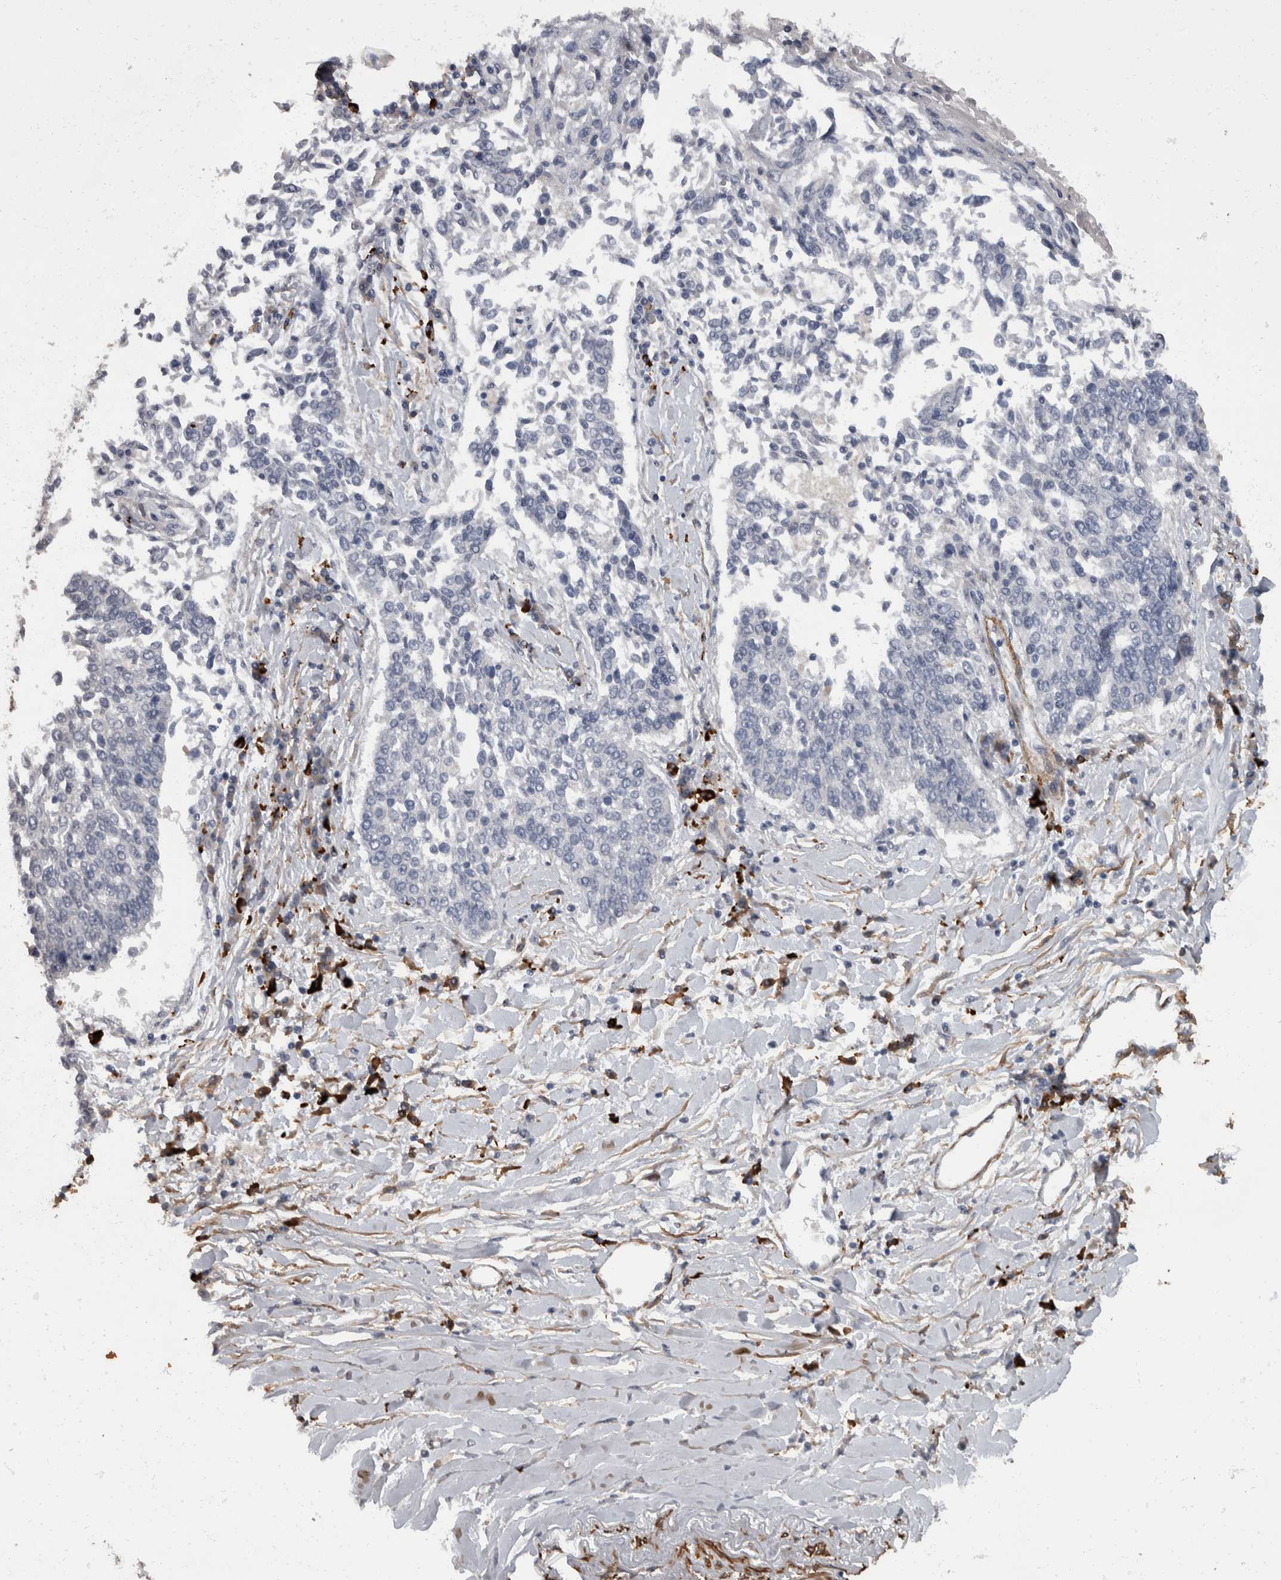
{"staining": {"intensity": "negative", "quantity": "none", "location": "none"}, "tissue": "lung cancer", "cell_type": "Tumor cells", "image_type": "cancer", "snomed": [{"axis": "morphology", "description": "Normal tissue, NOS"}, {"axis": "morphology", "description": "Squamous cell carcinoma, NOS"}, {"axis": "topography", "description": "Cartilage tissue"}, {"axis": "topography", "description": "Bronchus"}, {"axis": "topography", "description": "Lung"}, {"axis": "topography", "description": "Peripheral nerve tissue"}], "caption": "The histopathology image displays no significant expression in tumor cells of lung cancer.", "gene": "MASTL", "patient": {"sex": "female", "age": 49}}